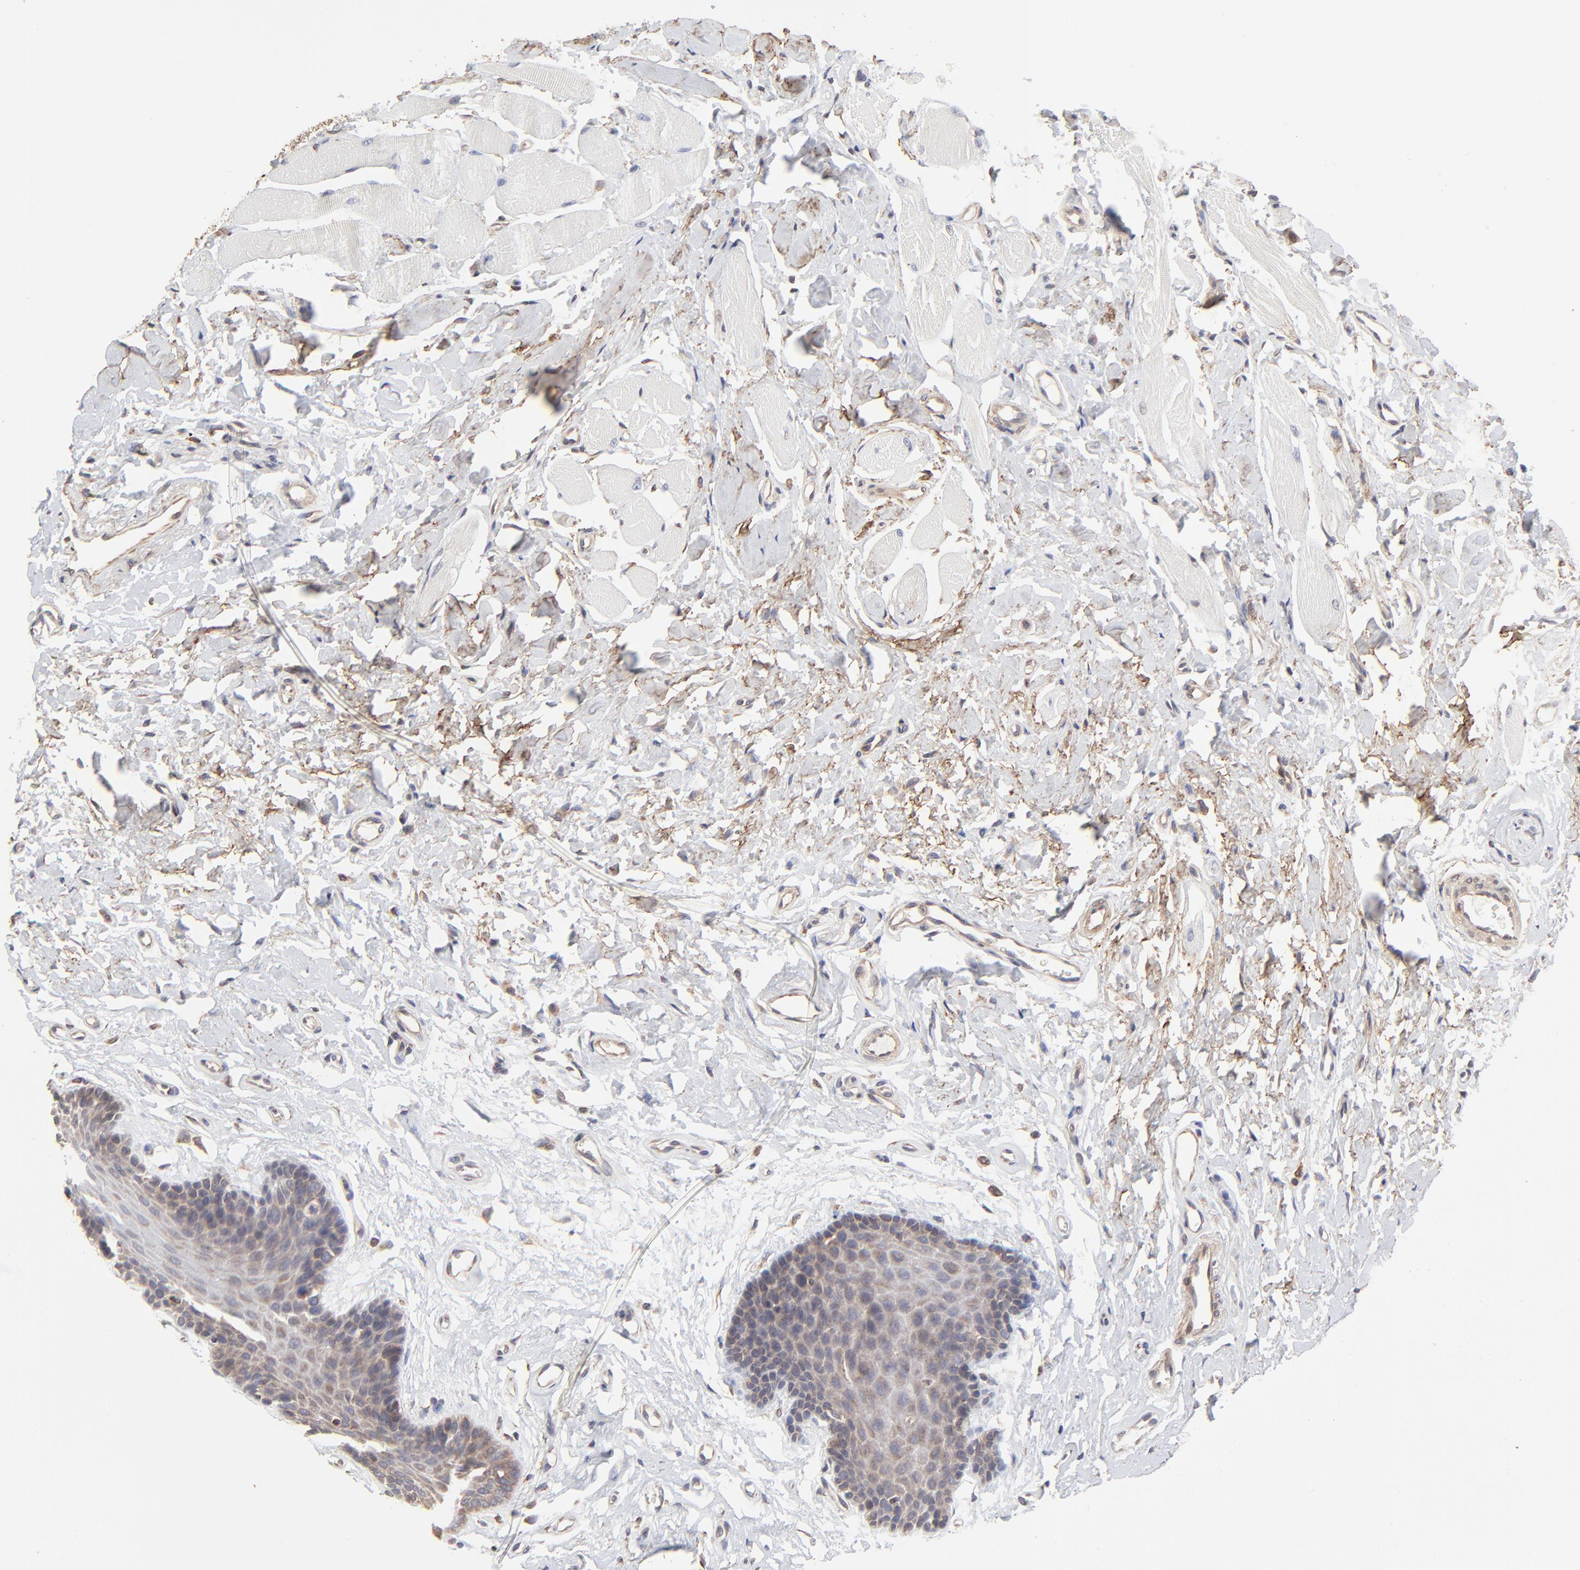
{"staining": {"intensity": "moderate", "quantity": ">75%", "location": "cytoplasmic/membranous"}, "tissue": "oral mucosa", "cell_type": "Squamous epithelial cells", "image_type": "normal", "snomed": [{"axis": "morphology", "description": "Normal tissue, NOS"}, {"axis": "topography", "description": "Oral tissue"}], "caption": "Immunohistochemistry of unremarkable oral mucosa displays medium levels of moderate cytoplasmic/membranous positivity in about >75% of squamous epithelial cells.", "gene": "ELP2", "patient": {"sex": "male", "age": 62}}